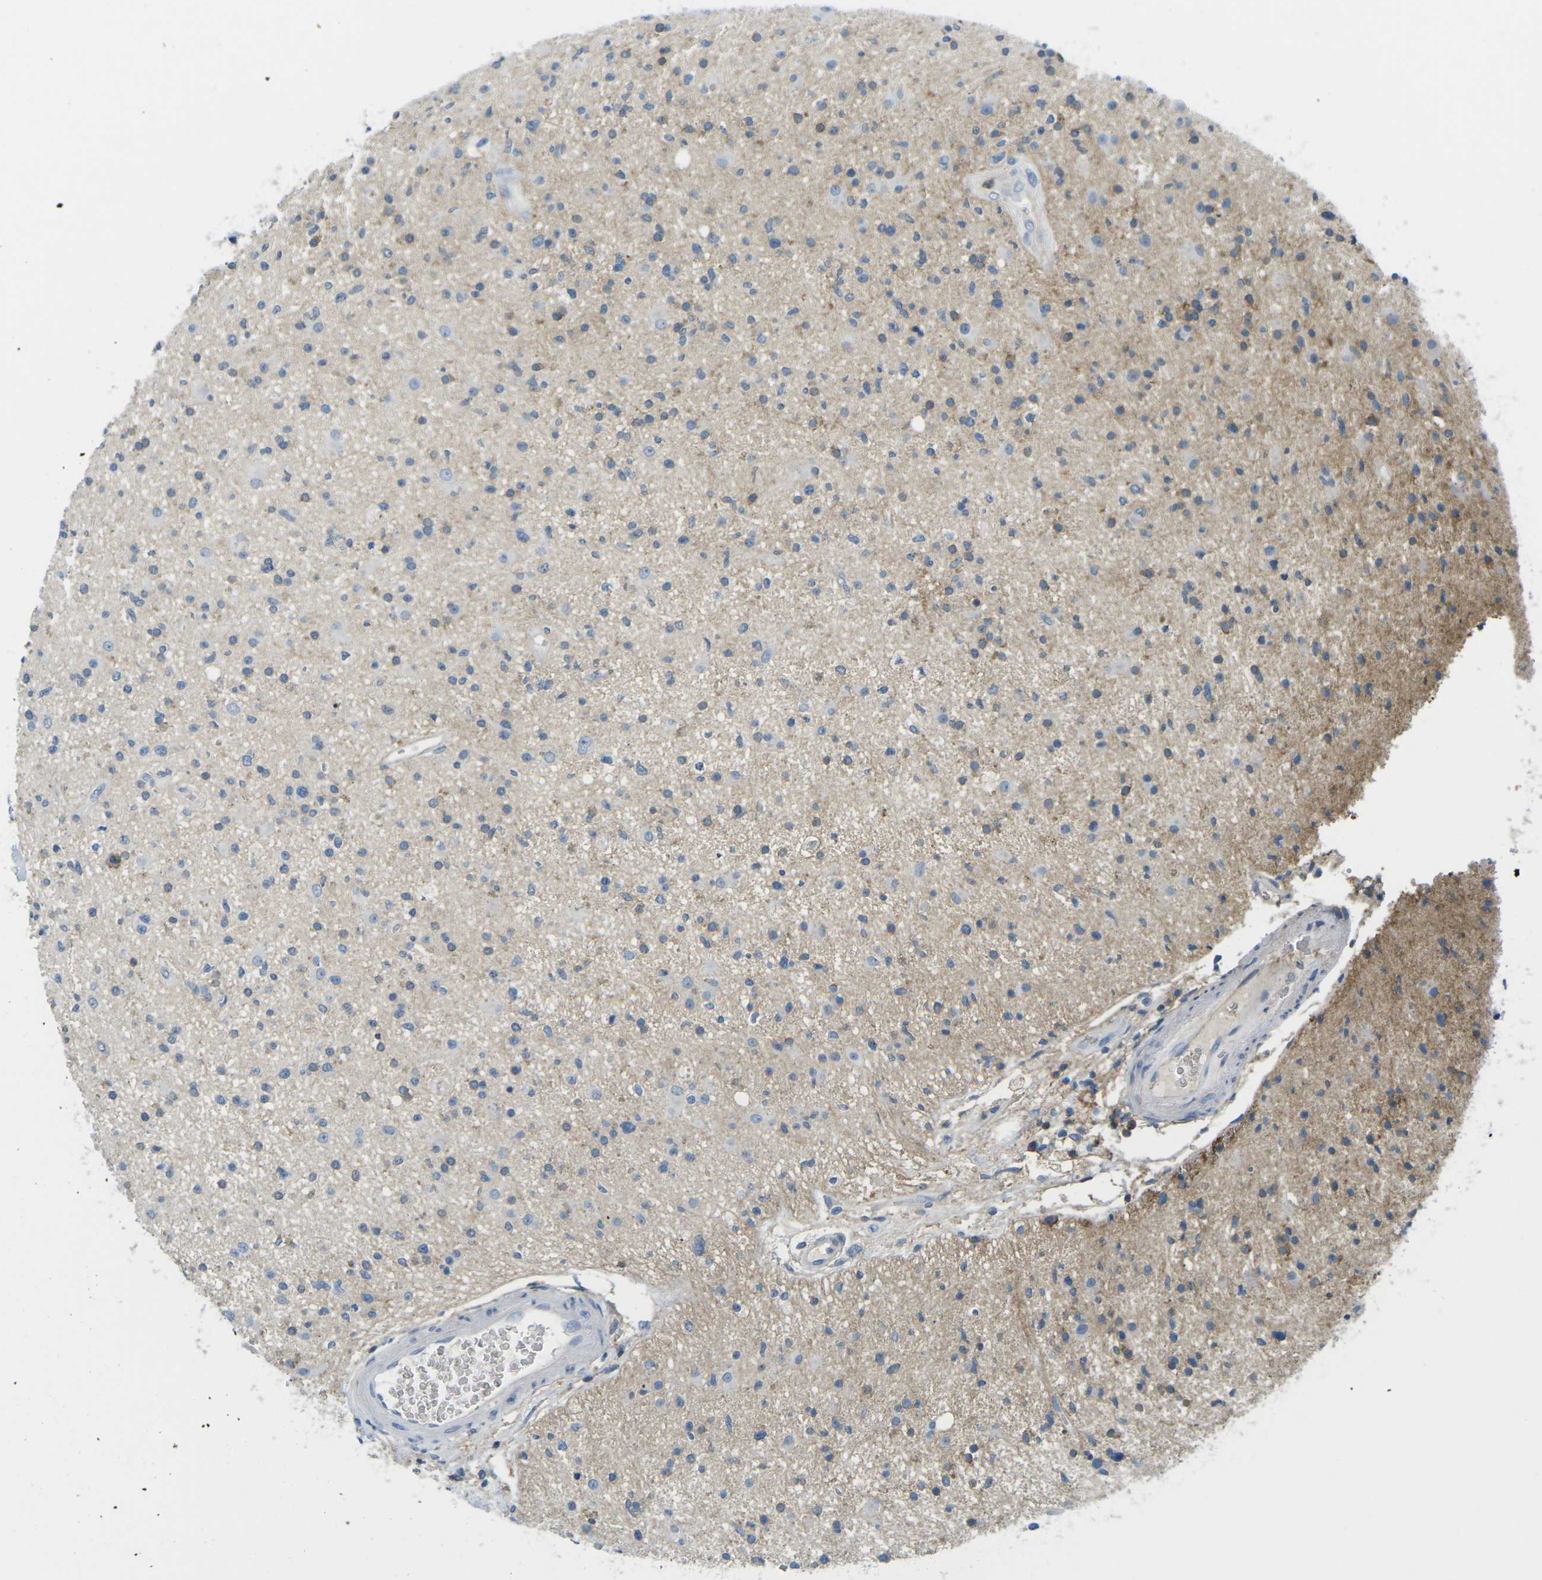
{"staining": {"intensity": "moderate", "quantity": "<25%", "location": "cytoplasmic/membranous"}, "tissue": "glioma", "cell_type": "Tumor cells", "image_type": "cancer", "snomed": [{"axis": "morphology", "description": "Glioma, malignant, High grade"}, {"axis": "topography", "description": "Brain"}], "caption": "Brown immunohistochemical staining in glioma displays moderate cytoplasmic/membranous expression in about <25% of tumor cells.", "gene": "CD47", "patient": {"sex": "male", "age": 33}}